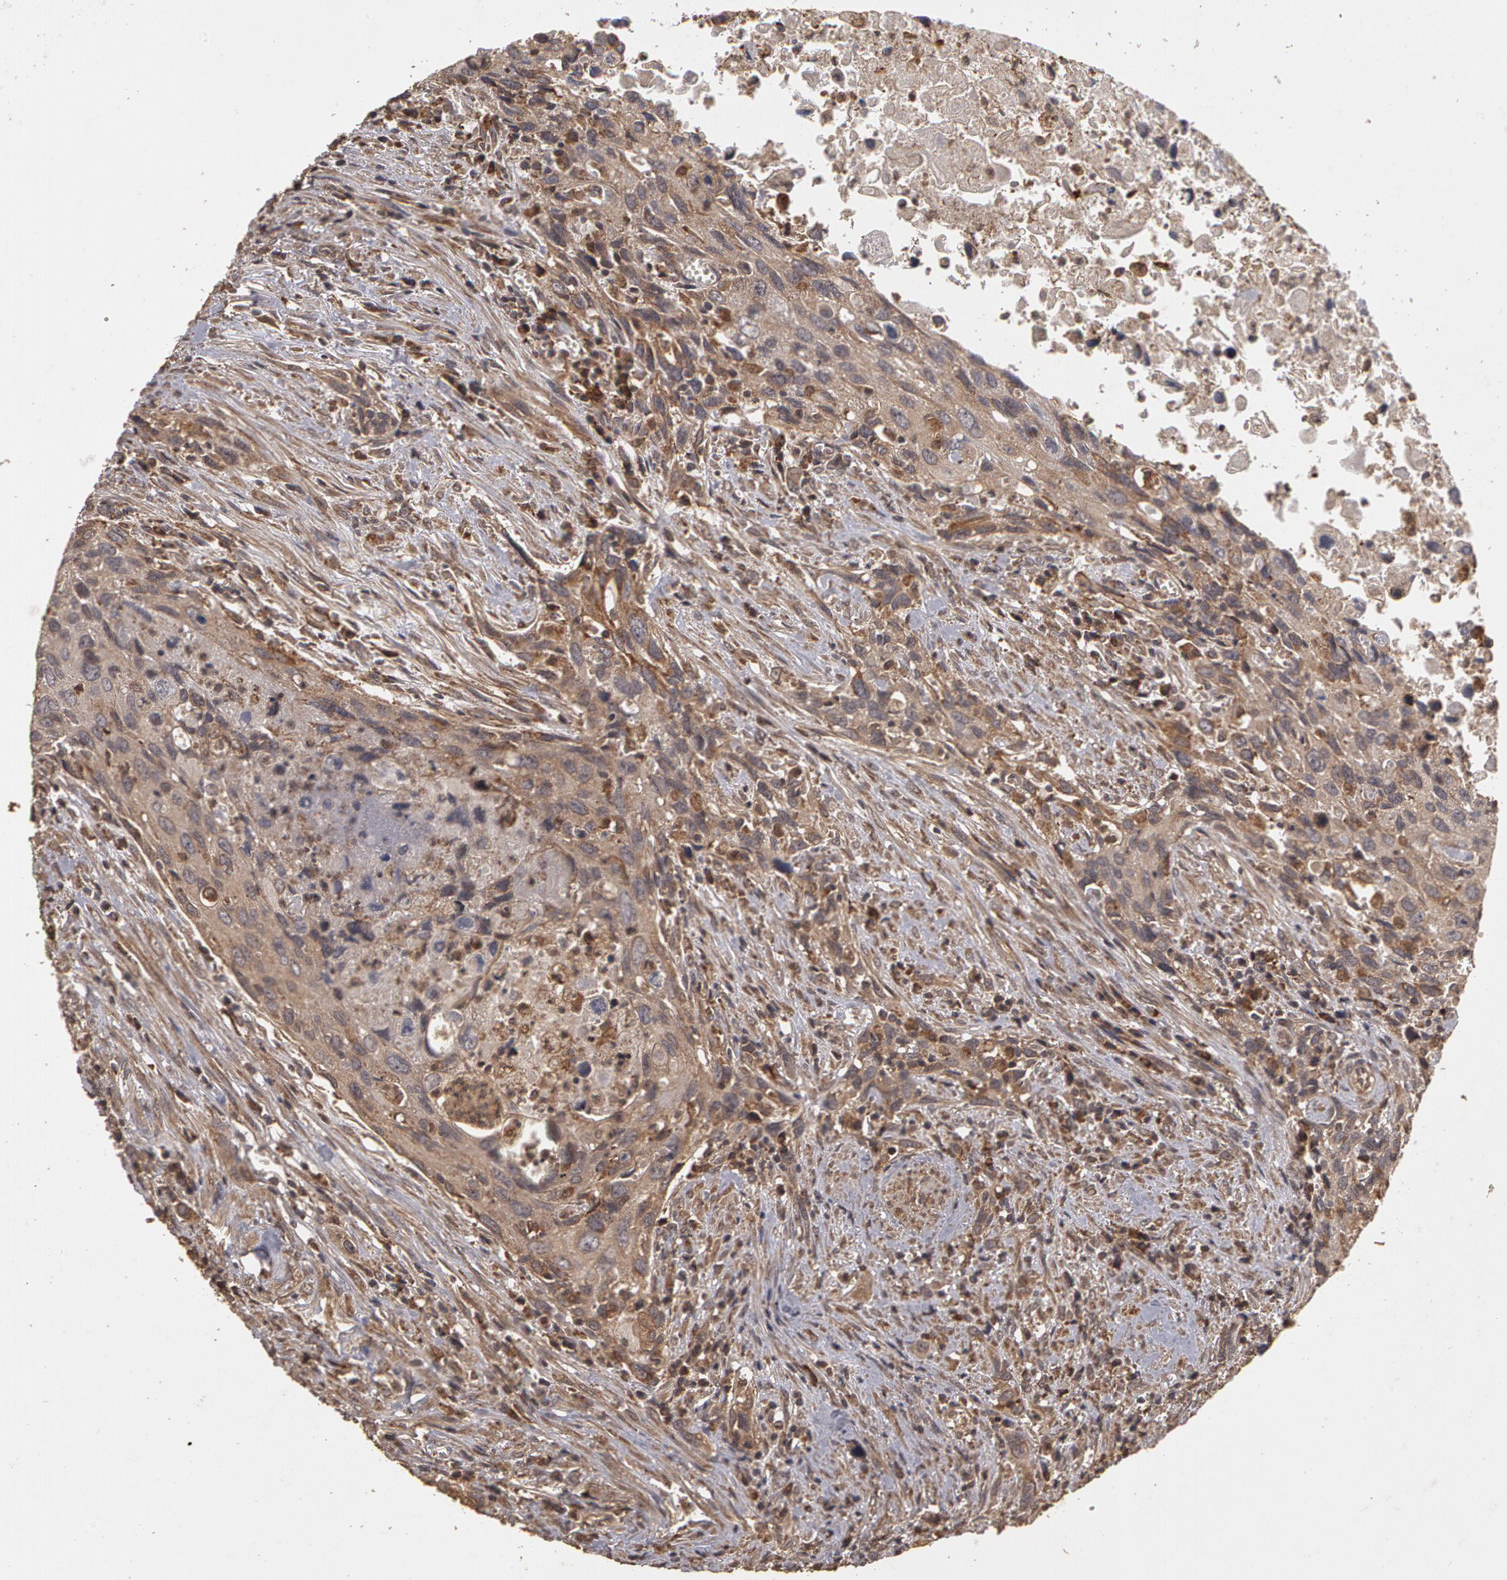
{"staining": {"intensity": "weak", "quantity": ">75%", "location": "cytoplasmic/membranous"}, "tissue": "urothelial cancer", "cell_type": "Tumor cells", "image_type": "cancer", "snomed": [{"axis": "morphology", "description": "Urothelial carcinoma, High grade"}, {"axis": "topography", "description": "Urinary bladder"}], "caption": "Protein analysis of urothelial cancer tissue shows weak cytoplasmic/membranous positivity in approximately >75% of tumor cells.", "gene": "CALR", "patient": {"sex": "male", "age": 71}}